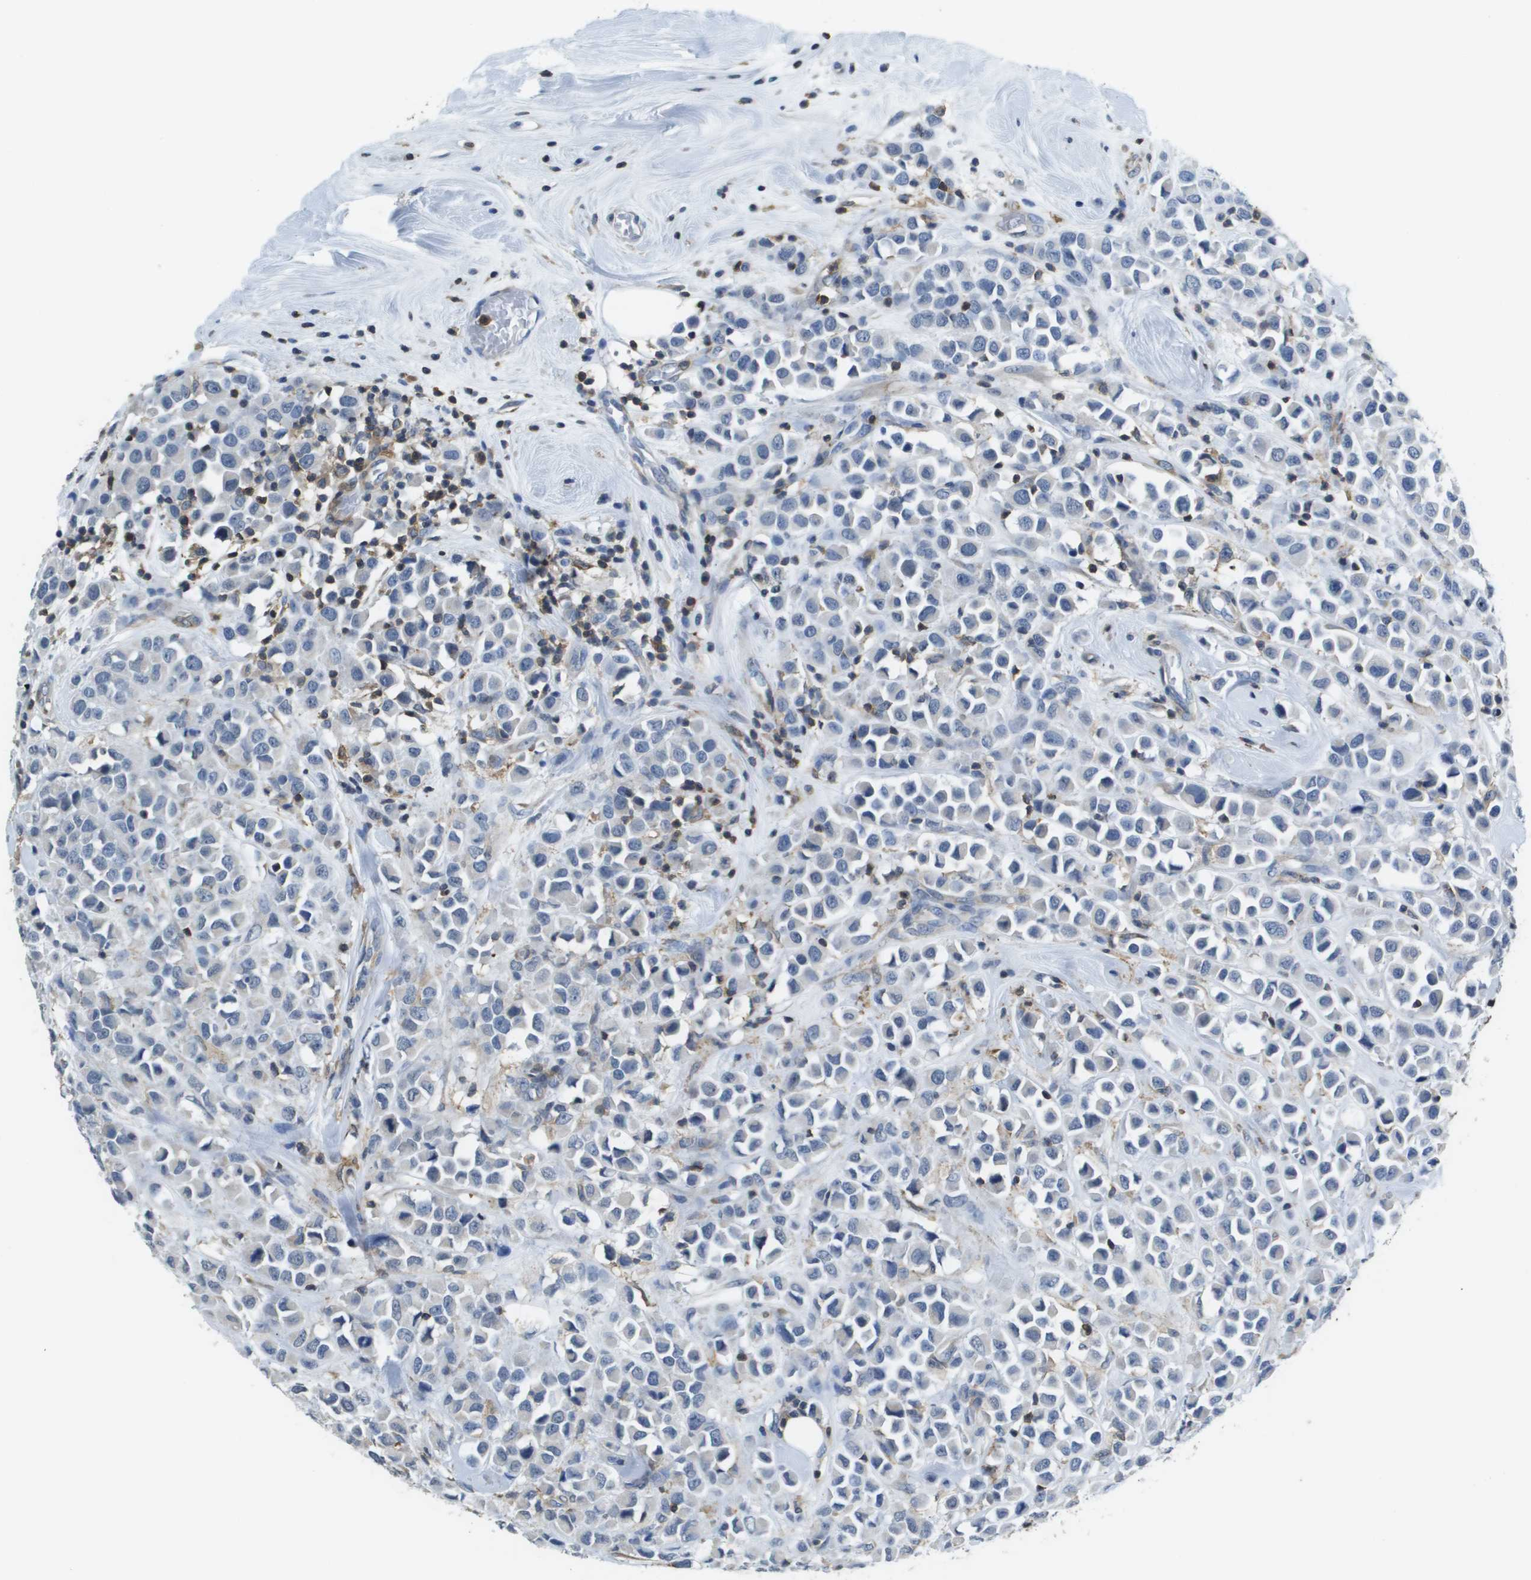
{"staining": {"intensity": "negative", "quantity": "none", "location": "none"}, "tissue": "breast cancer", "cell_type": "Tumor cells", "image_type": "cancer", "snomed": [{"axis": "morphology", "description": "Duct carcinoma"}, {"axis": "topography", "description": "Breast"}], "caption": "This is an immunohistochemistry (IHC) histopathology image of breast cancer (intraductal carcinoma). There is no staining in tumor cells.", "gene": "RCSD1", "patient": {"sex": "female", "age": 61}}